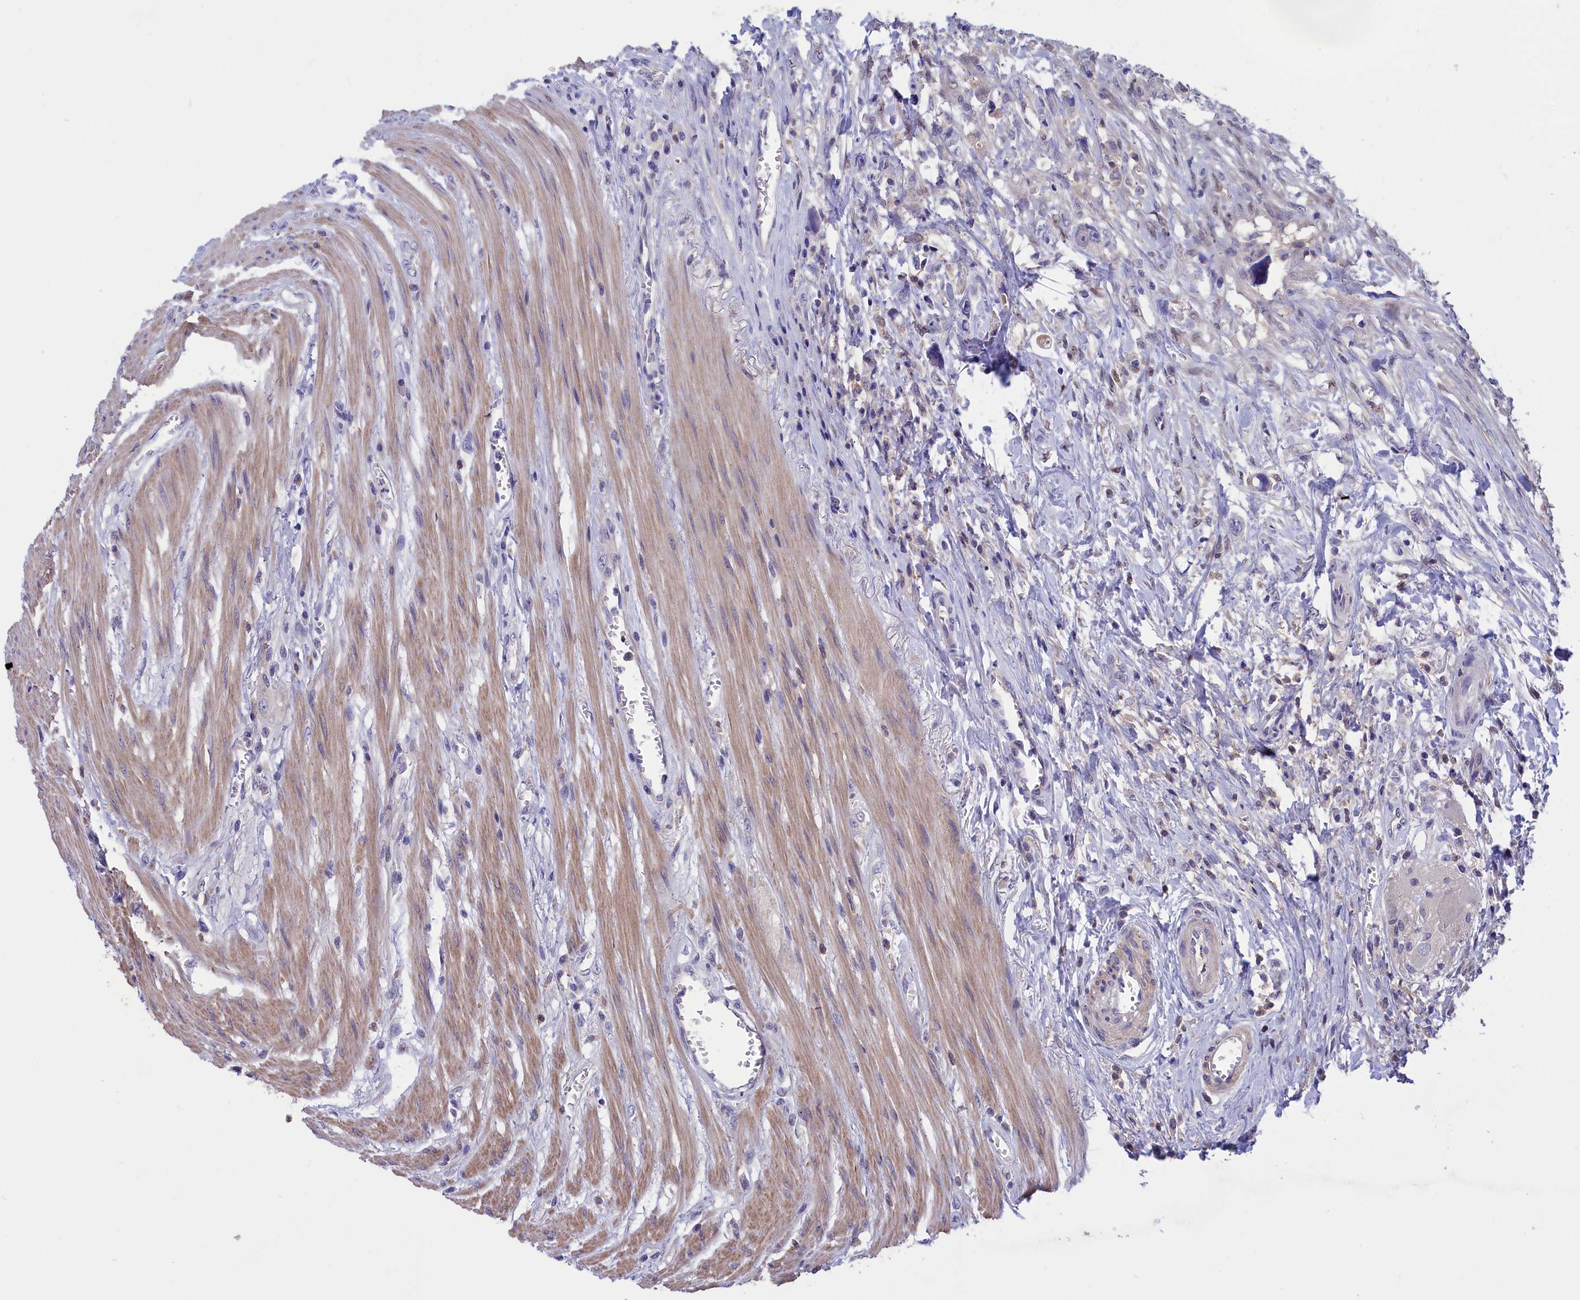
{"staining": {"intensity": "negative", "quantity": "none", "location": "none"}, "tissue": "colorectal cancer", "cell_type": "Tumor cells", "image_type": "cancer", "snomed": [{"axis": "morphology", "description": "Adenocarcinoma, NOS"}, {"axis": "topography", "description": "Rectum"}], "caption": "Immunohistochemistry photomicrograph of adenocarcinoma (colorectal) stained for a protein (brown), which exhibits no expression in tumor cells.", "gene": "AMDHD2", "patient": {"sex": "male", "age": 87}}